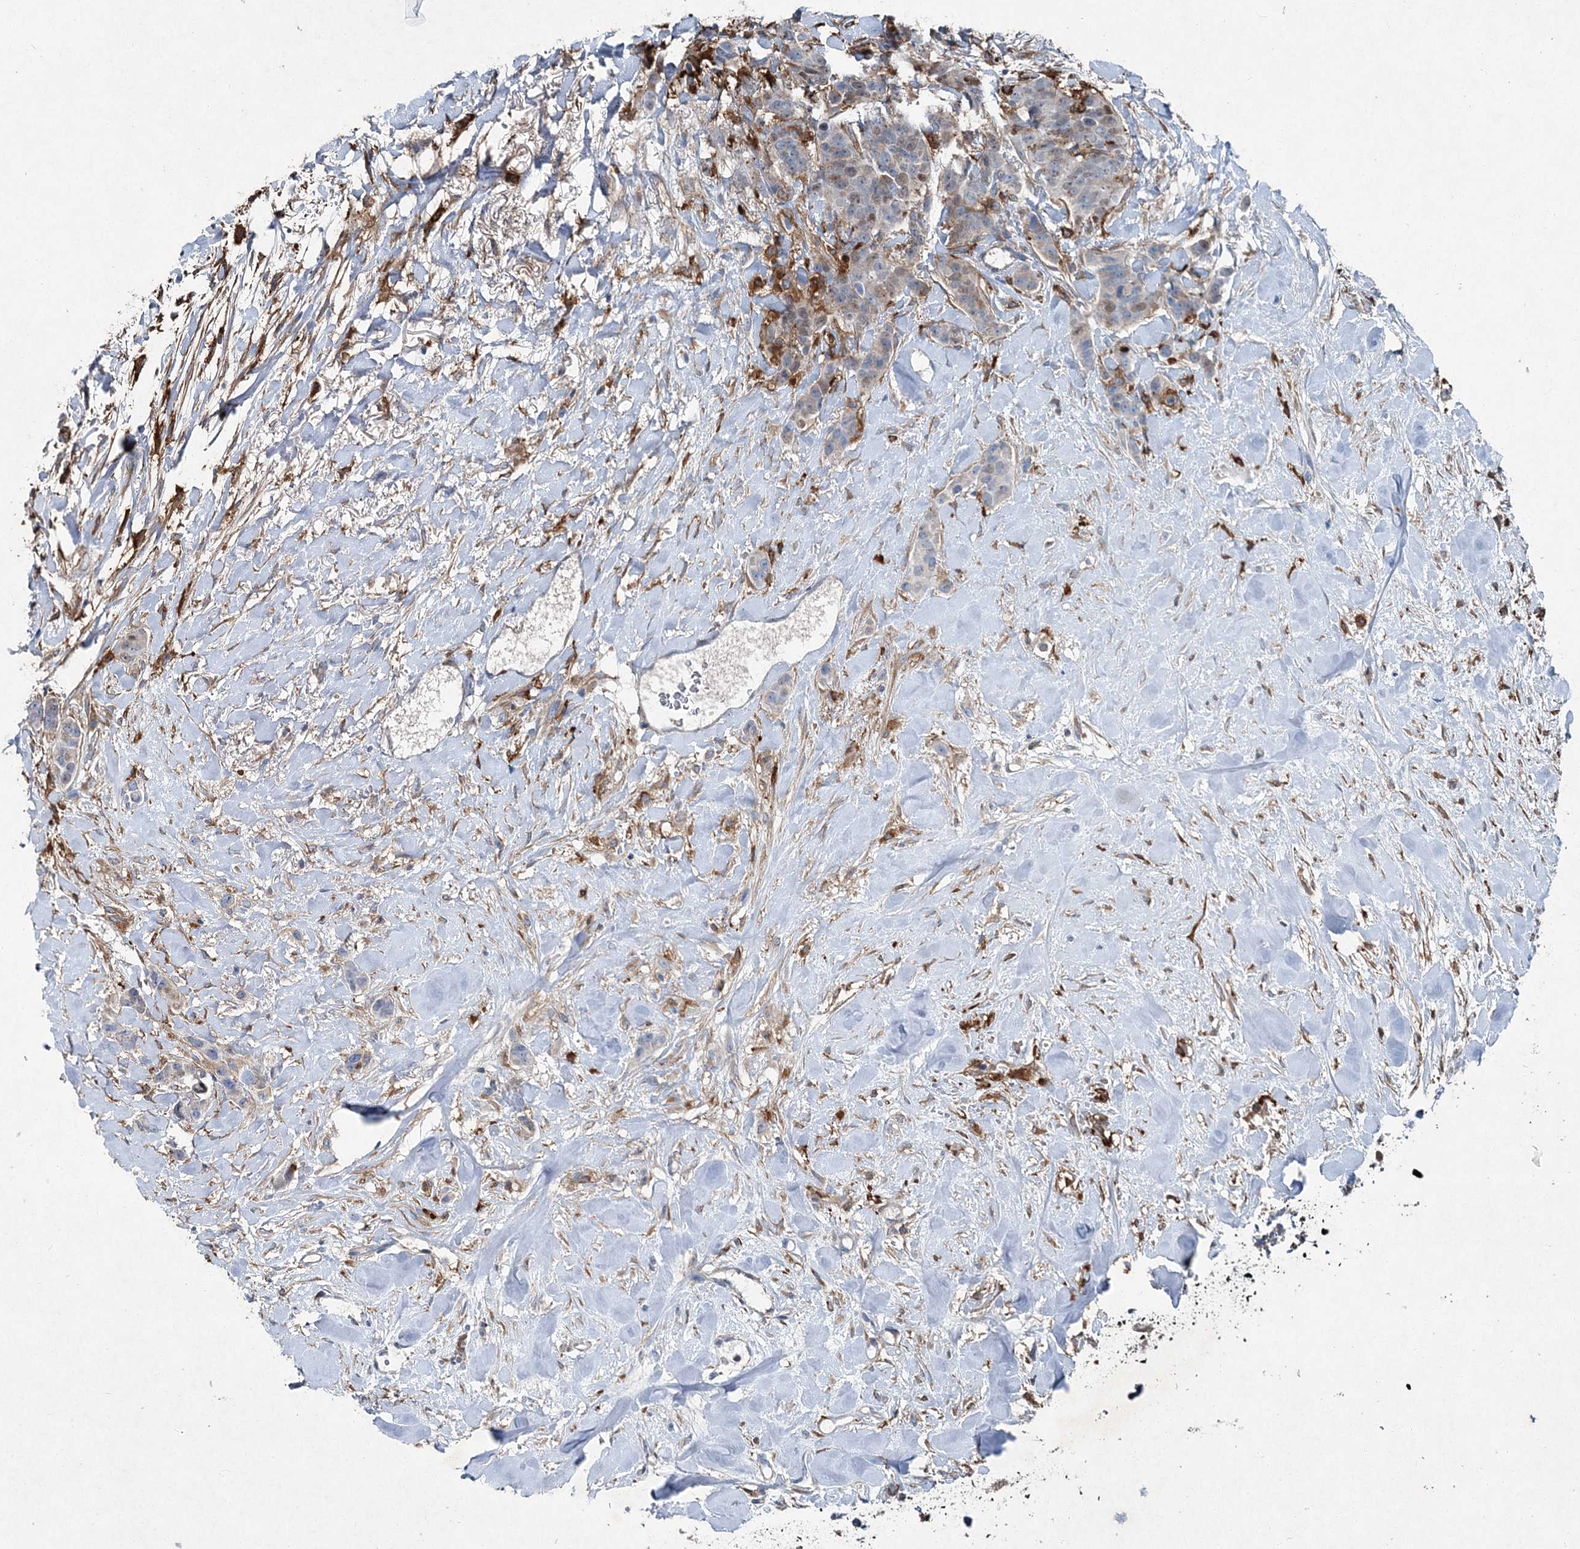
{"staining": {"intensity": "weak", "quantity": "<25%", "location": "cytoplasmic/membranous"}, "tissue": "breast cancer", "cell_type": "Tumor cells", "image_type": "cancer", "snomed": [{"axis": "morphology", "description": "Duct carcinoma"}, {"axis": "topography", "description": "Breast"}], "caption": "High magnification brightfield microscopy of breast infiltrating ductal carcinoma stained with DAB (brown) and counterstained with hematoxylin (blue): tumor cells show no significant positivity. (Stains: DAB (3,3'-diaminobenzidine) immunohistochemistry (IHC) with hematoxylin counter stain, Microscopy: brightfield microscopy at high magnification).", "gene": "SPOPL", "patient": {"sex": "female", "age": 40}}